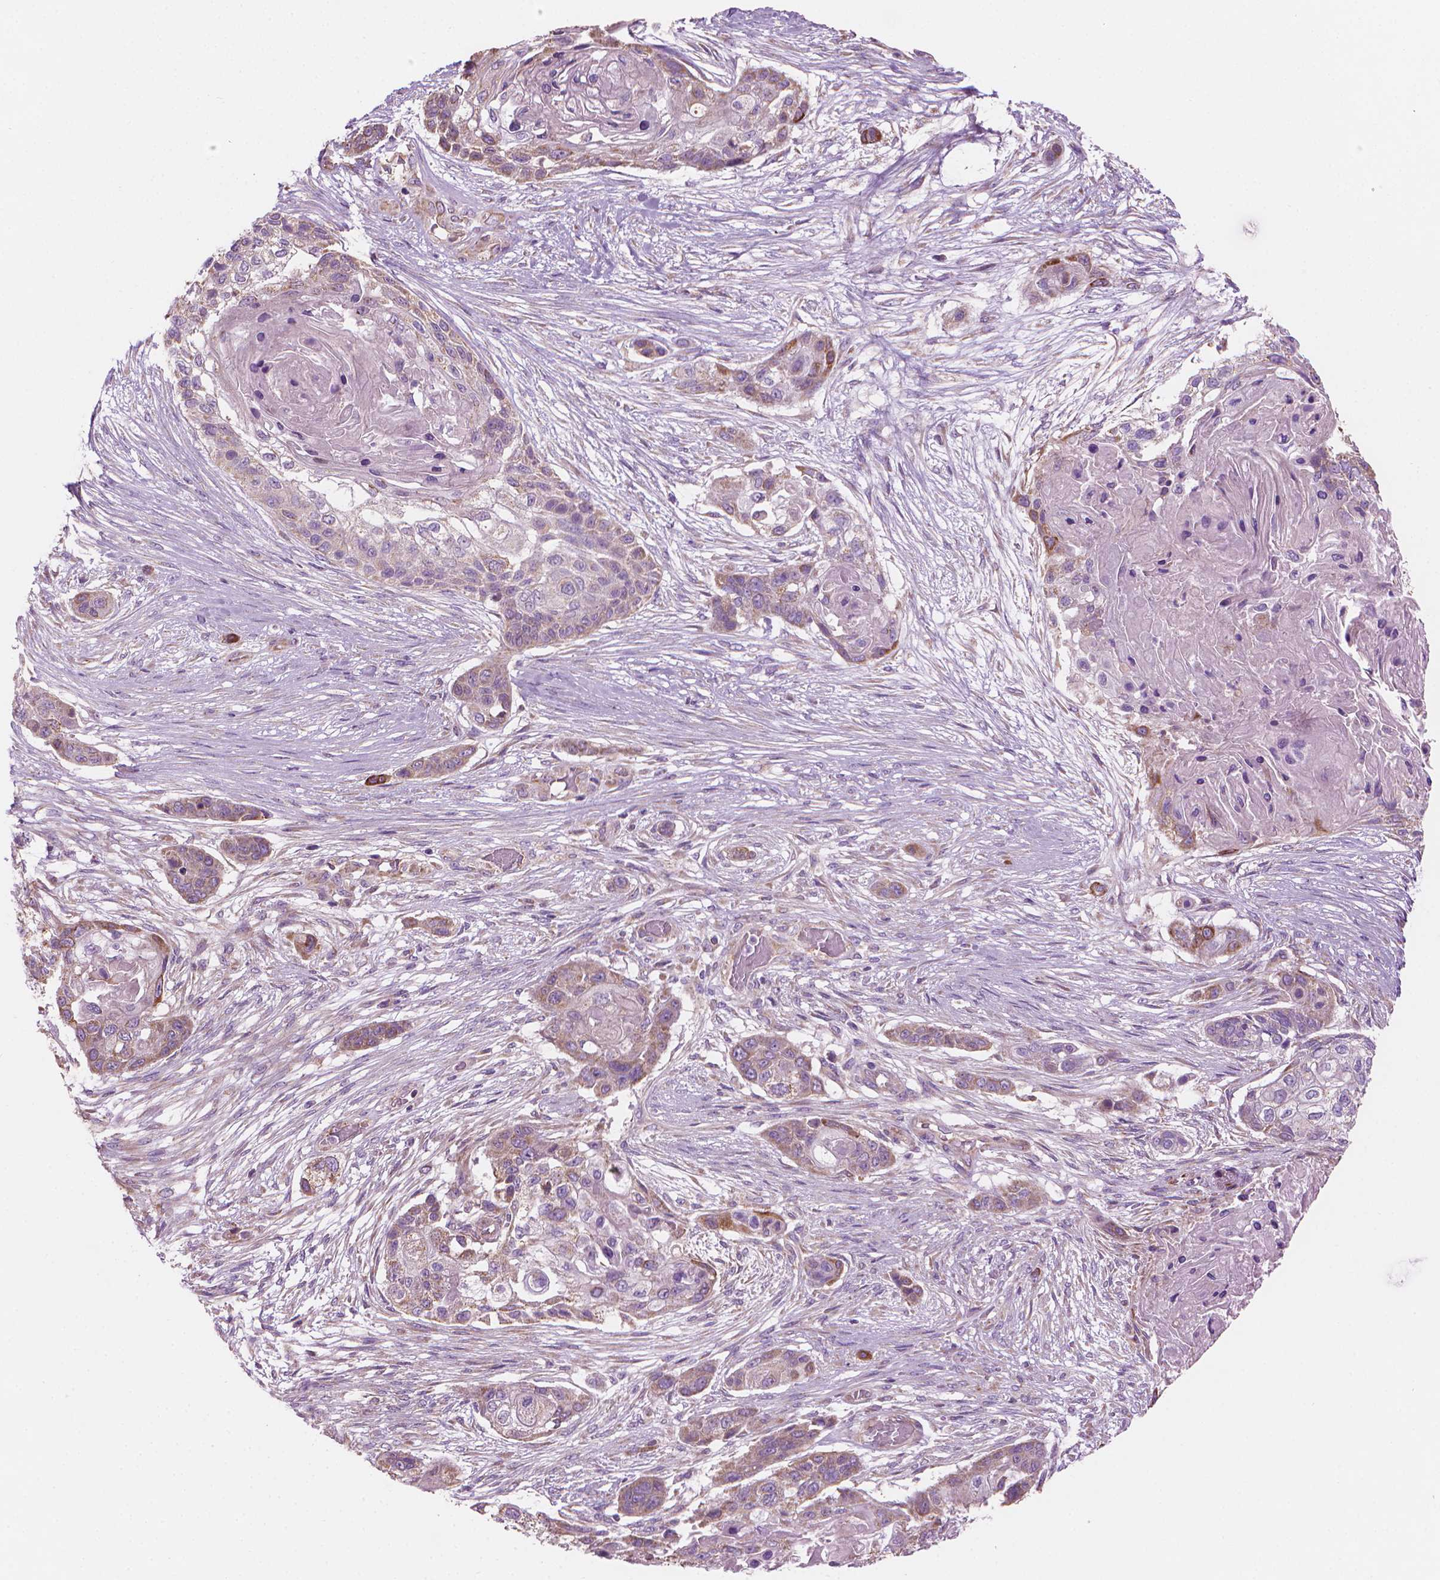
{"staining": {"intensity": "weak", "quantity": "<25%", "location": "cytoplasmic/membranous"}, "tissue": "lung cancer", "cell_type": "Tumor cells", "image_type": "cancer", "snomed": [{"axis": "morphology", "description": "Squamous cell carcinoma, NOS"}, {"axis": "topography", "description": "Lung"}], "caption": "Lung cancer (squamous cell carcinoma) was stained to show a protein in brown. There is no significant expression in tumor cells. (DAB (3,3'-diaminobenzidine) immunohistochemistry visualized using brightfield microscopy, high magnification).", "gene": "TTC29", "patient": {"sex": "male", "age": 69}}